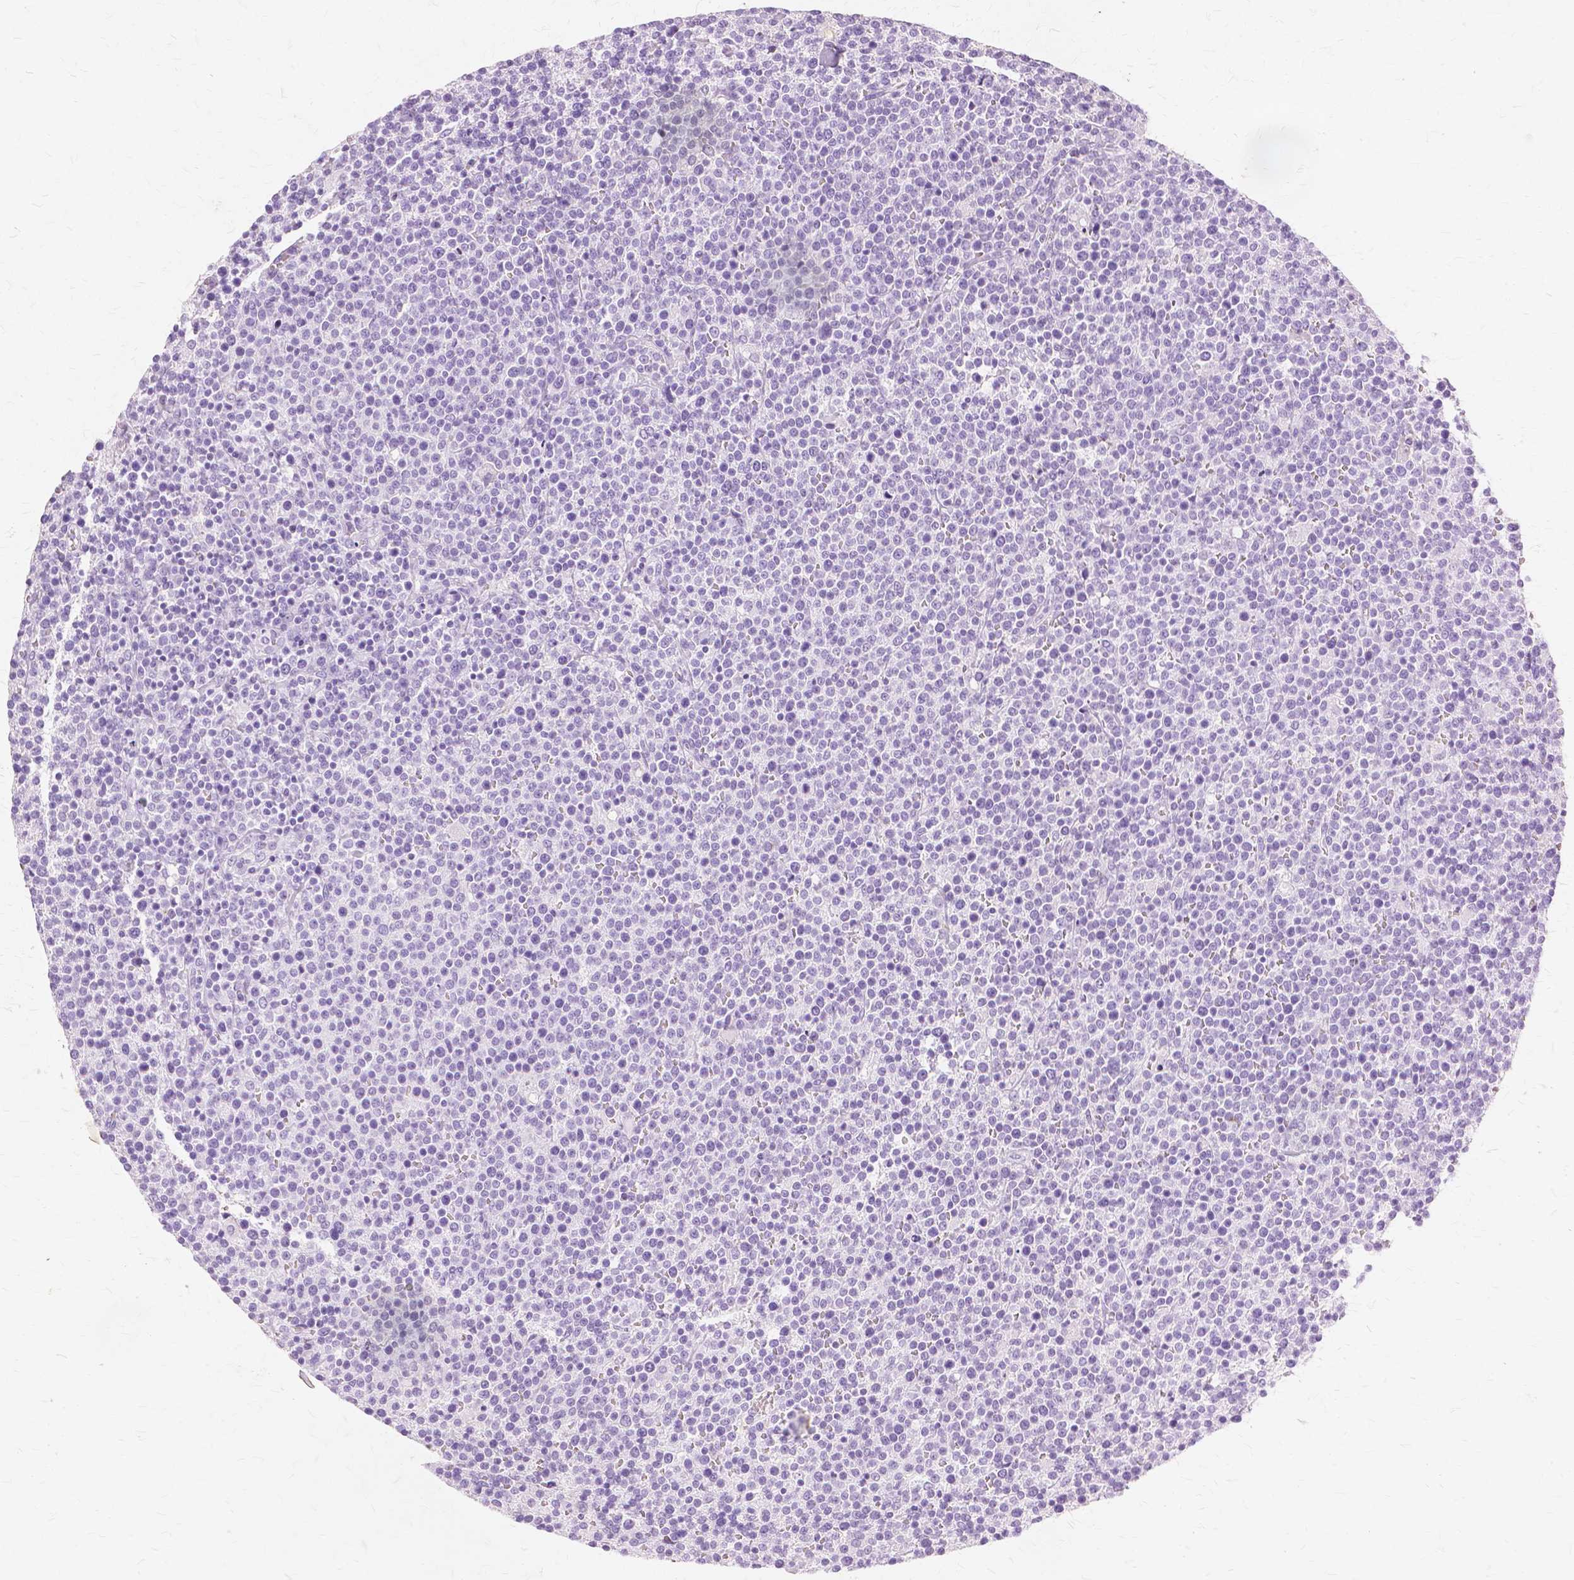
{"staining": {"intensity": "negative", "quantity": "none", "location": "none"}, "tissue": "lymphoma", "cell_type": "Tumor cells", "image_type": "cancer", "snomed": [{"axis": "morphology", "description": "Malignant lymphoma, non-Hodgkin's type, High grade"}, {"axis": "topography", "description": "Lymph node"}], "caption": "This is an immunohistochemistry photomicrograph of lymphoma. There is no expression in tumor cells.", "gene": "TGM1", "patient": {"sex": "male", "age": 61}}